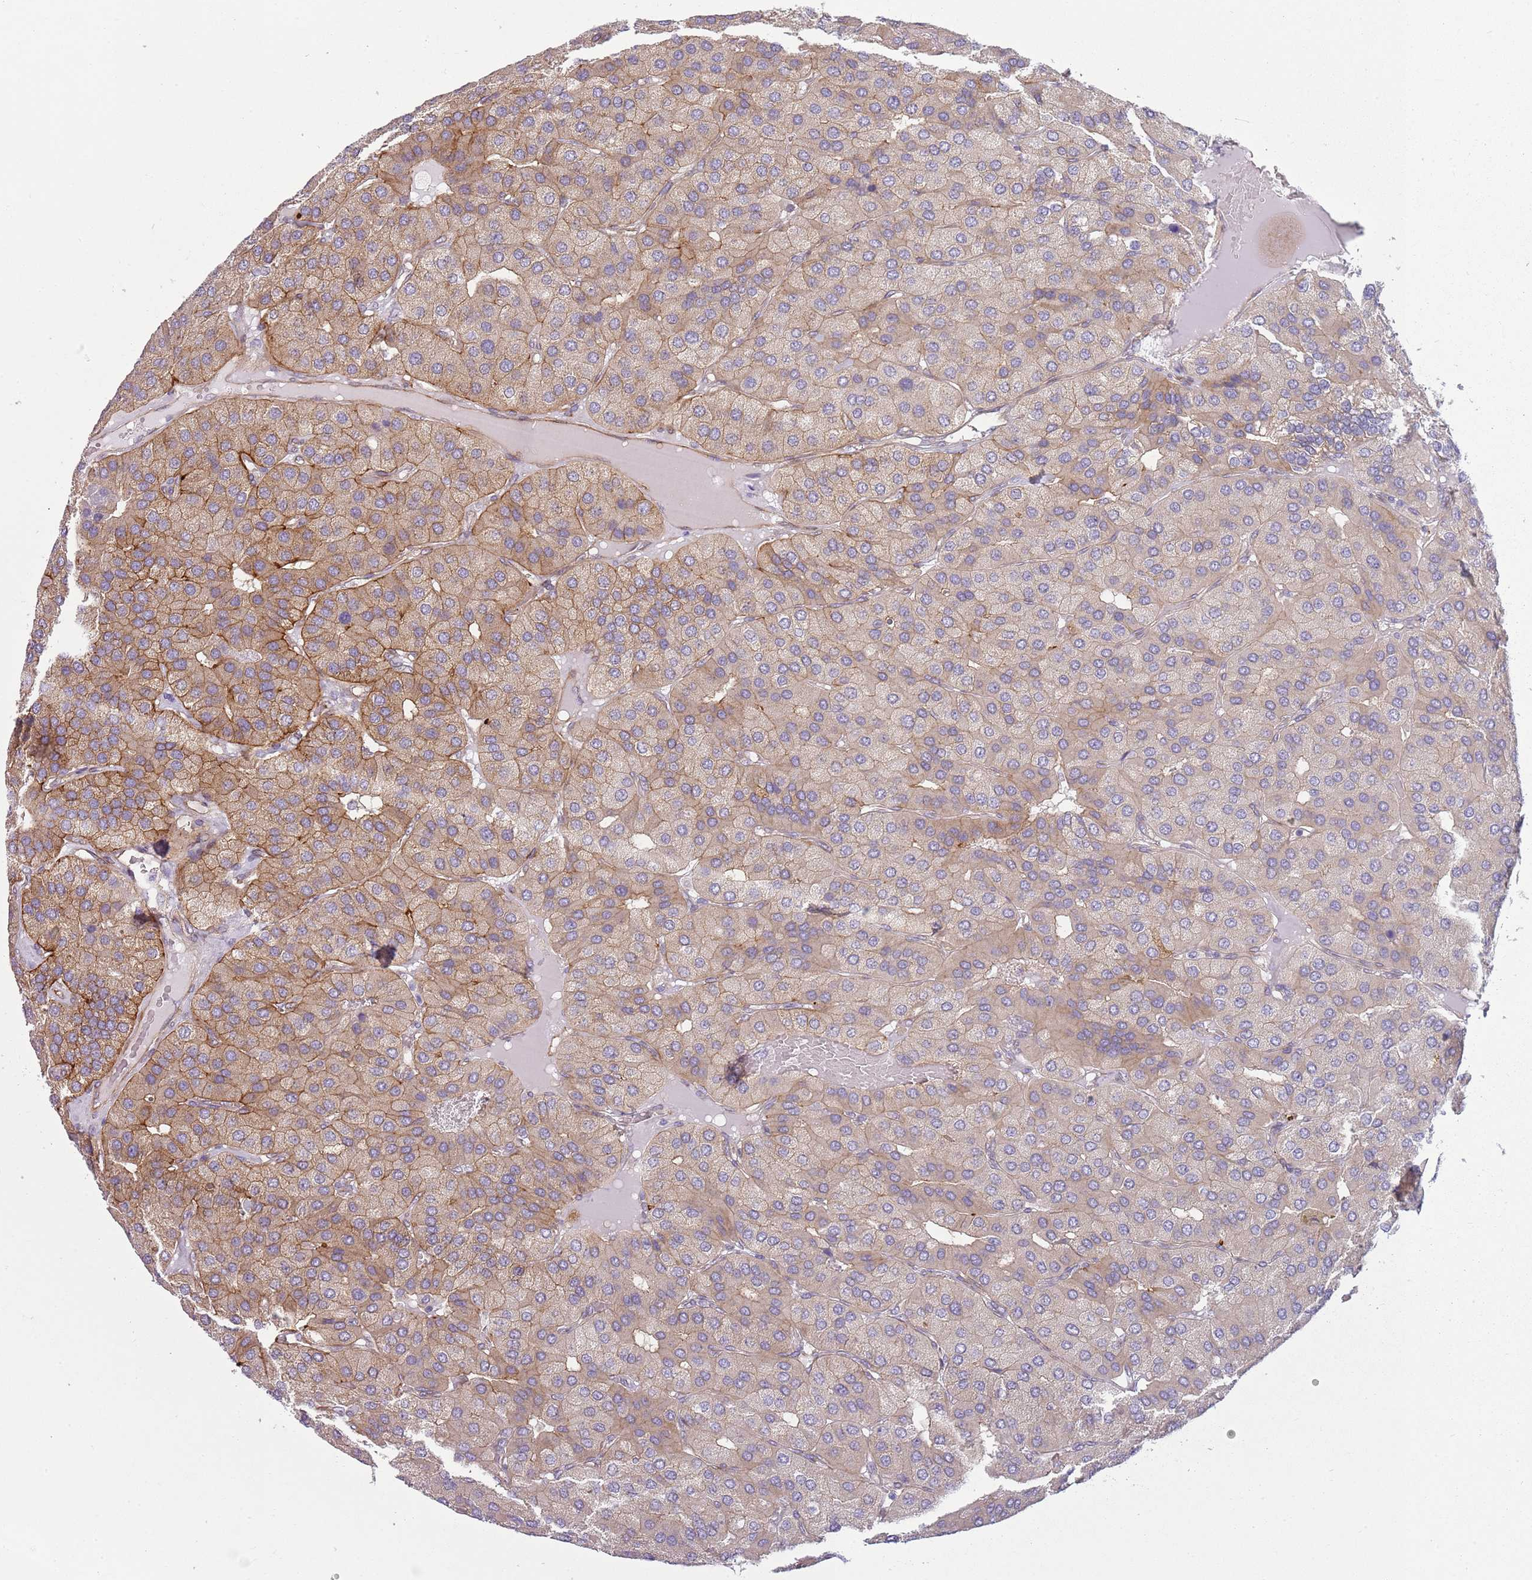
{"staining": {"intensity": "moderate", "quantity": "25%-75%", "location": "cytoplasmic/membranous"}, "tissue": "parathyroid gland", "cell_type": "Glandular cells", "image_type": "normal", "snomed": [{"axis": "morphology", "description": "Normal tissue, NOS"}, {"axis": "morphology", "description": "Adenoma, NOS"}, {"axis": "topography", "description": "Parathyroid gland"}], "caption": "Immunohistochemistry (IHC) image of unremarkable parathyroid gland stained for a protein (brown), which shows medium levels of moderate cytoplasmic/membranous expression in approximately 25%-75% of glandular cells.", "gene": "SNX1", "patient": {"sex": "female", "age": 86}}